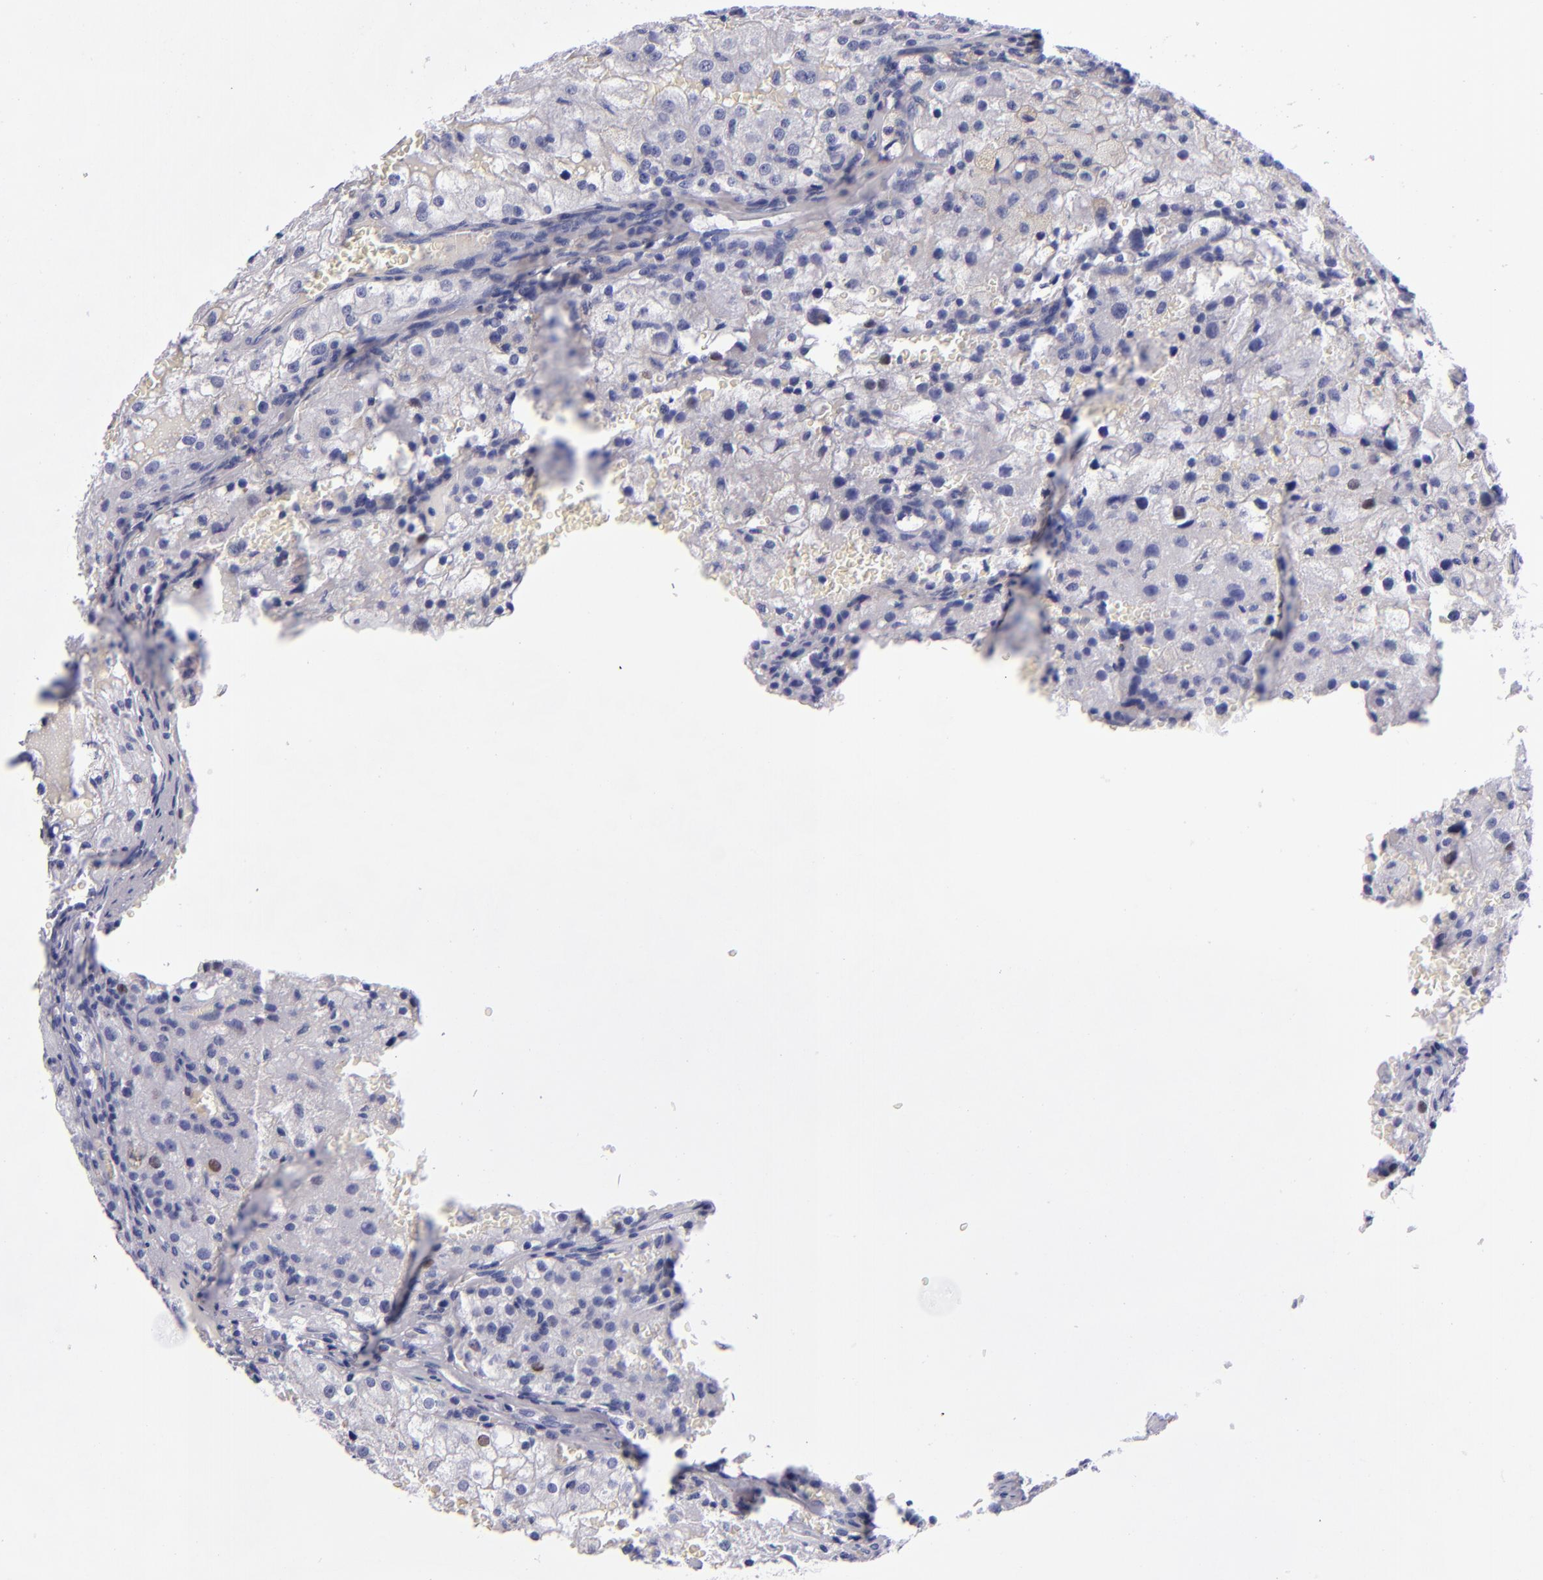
{"staining": {"intensity": "negative", "quantity": "none", "location": "none"}, "tissue": "renal cancer", "cell_type": "Tumor cells", "image_type": "cancer", "snomed": [{"axis": "morphology", "description": "Adenocarcinoma, NOS"}, {"axis": "topography", "description": "Kidney"}], "caption": "High power microscopy histopathology image of an immunohistochemistry (IHC) image of renal adenocarcinoma, revealing no significant staining in tumor cells. The staining is performed using DAB brown chromogen with nuclei counter-stained in using hematoxylin.", "gene": "MCM7", "patient": {"sex": "female", "age": 74}}